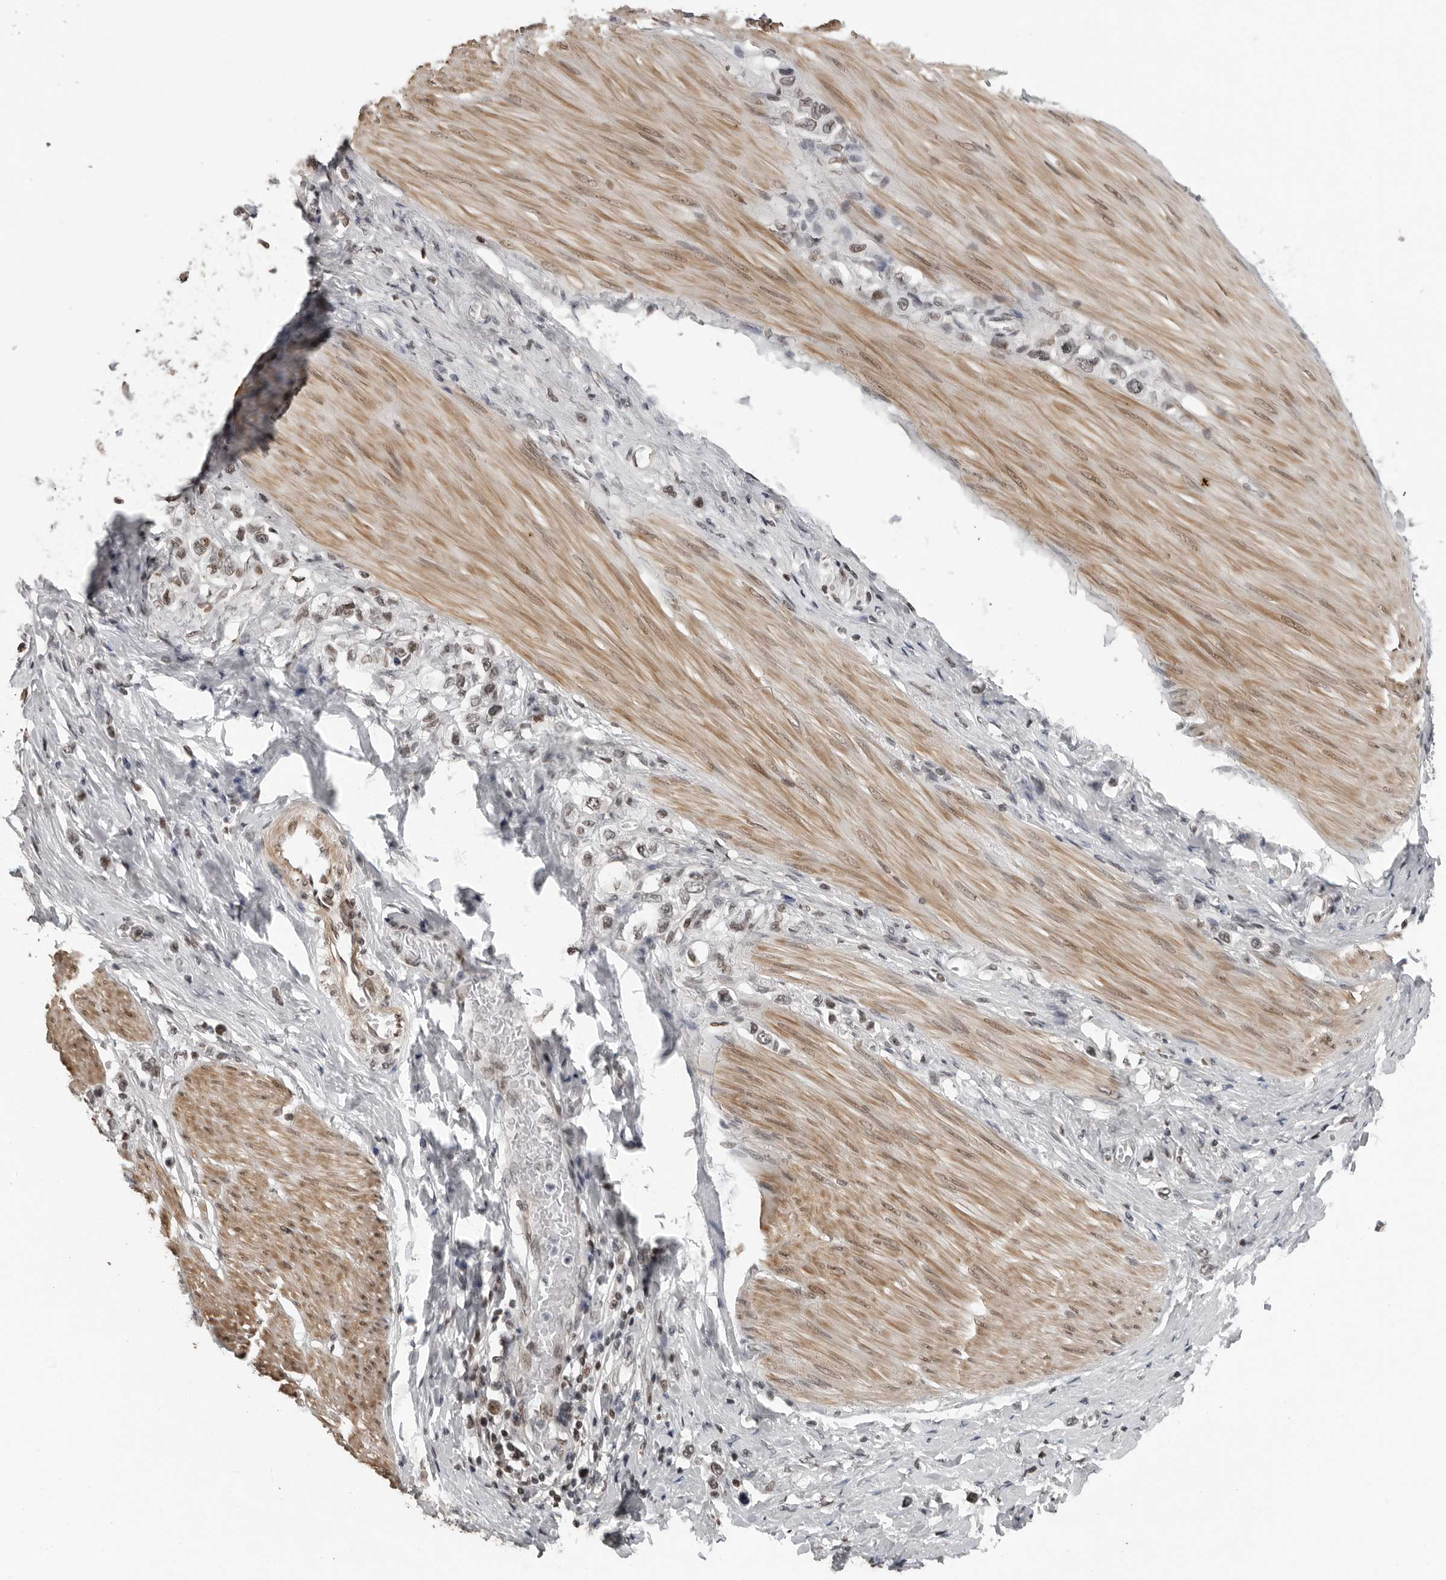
{"staining": {"intensity": "weak", "quantity": ">75%", "location": "nuclear"}, "tissue": "stomach cancer", "cell_type": "Tumor cells", "image_type": "cancer", "snomed": [{"axis": "morphology", "description": "Adenocarcinoma, NOS"}, {"axis": "topography", "description": "Stomach"}], "caption": "Protein expression analysis of stomach cancer exhibits weak nuclear staining in about >75% of tumor cells.", "gene": "ORC1", "patient": {"sex": "female", "age": 65}}